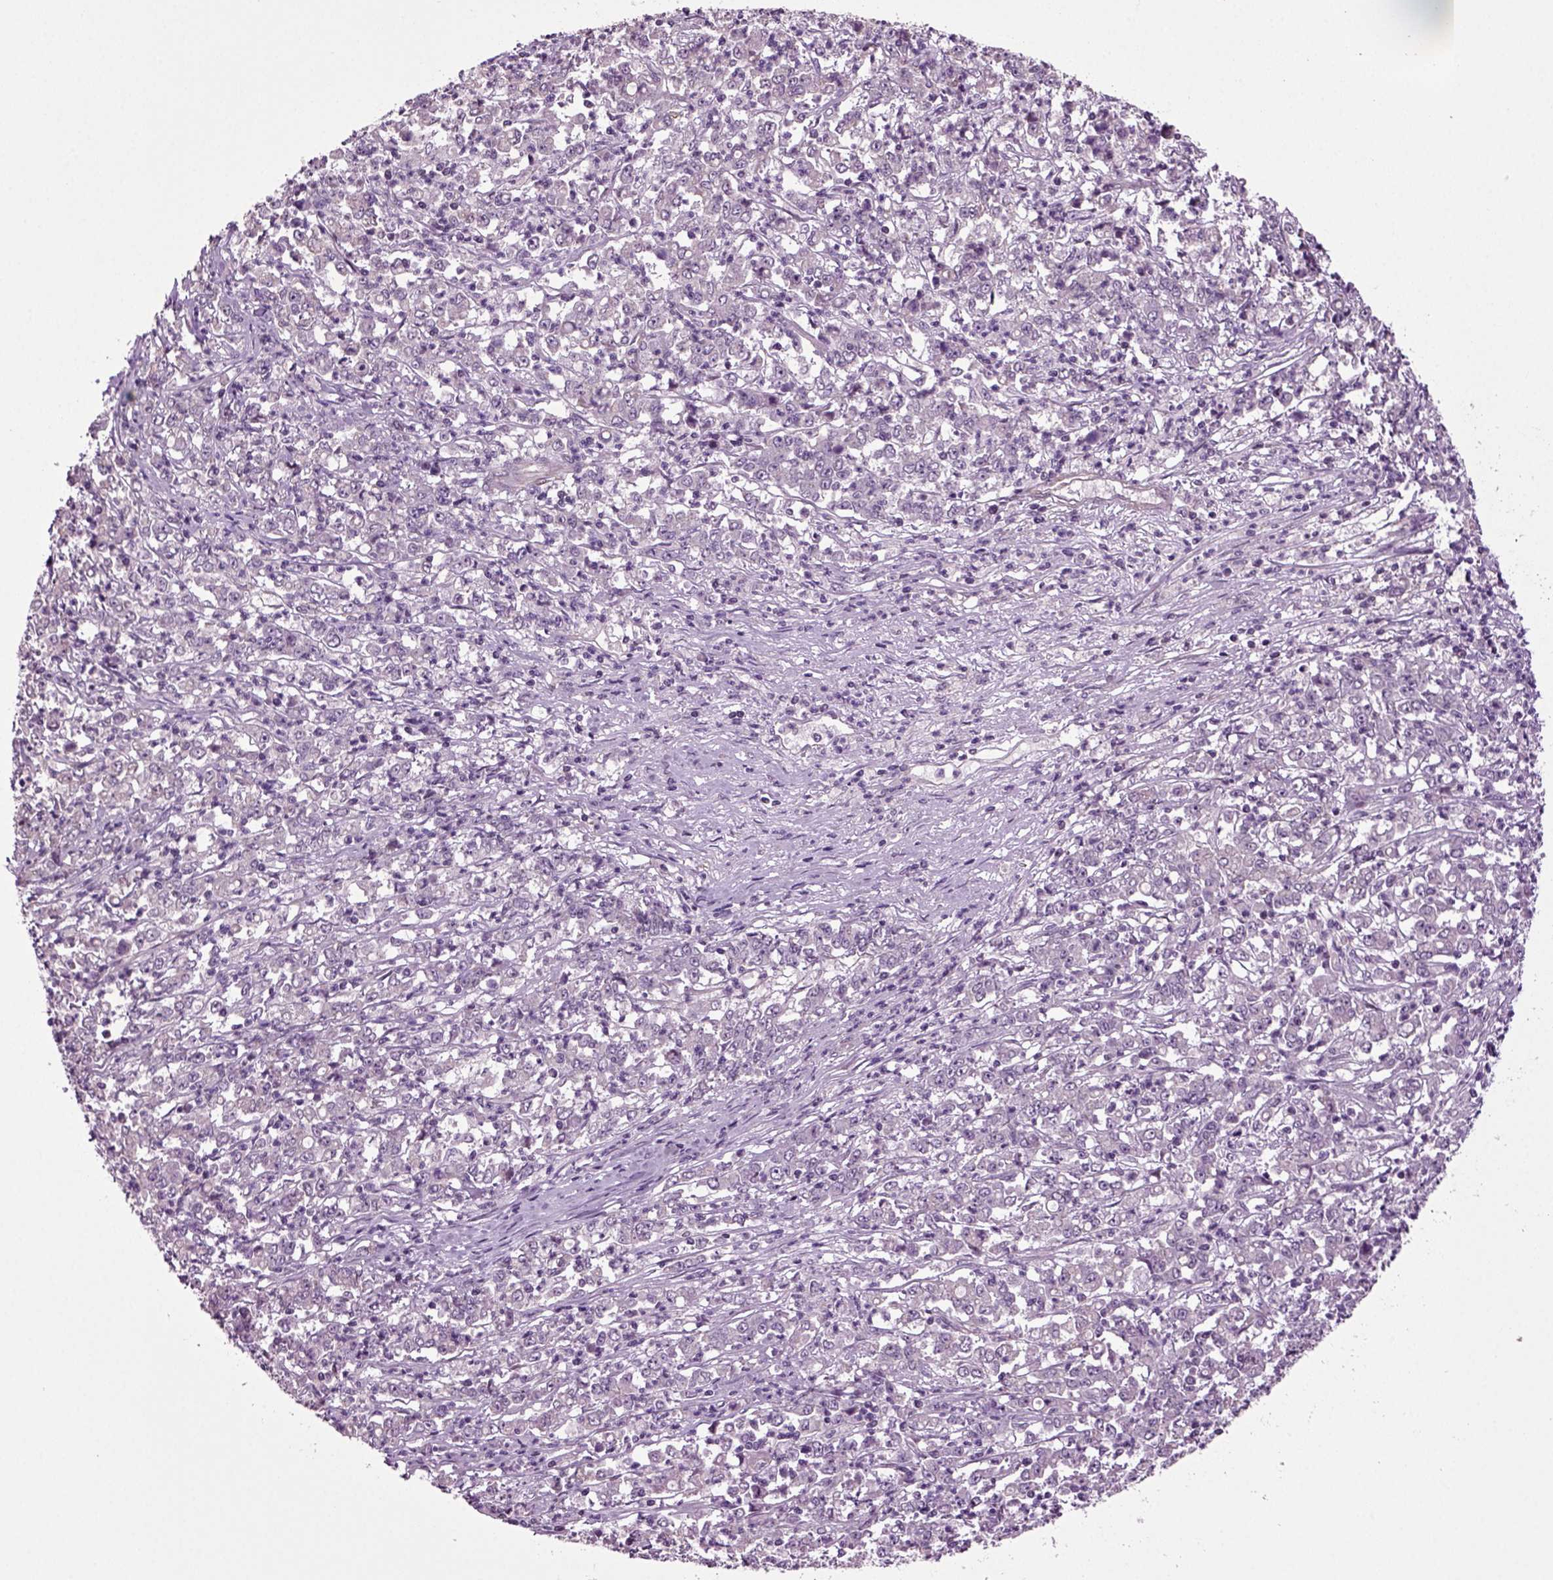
{"staining": {"intensity": "negative", "quantity": "none", "location": "none"}, "tissue": "stomach cancer", "cell_type": "Tumor cells", "image_type": "cancer", "snomed": [{"axis": "morphology", "description": "Adenocarcinoma, NOS"}, {"axis": "topography", "description": "Stomach, lower"}], "caption": "Protein analysis of stomach cancer shows no significant positivity in tumor cells. Nuclei are stained in blue.", "gene": "HAGHL", "patient": {"sex": "female", "age": 71}}